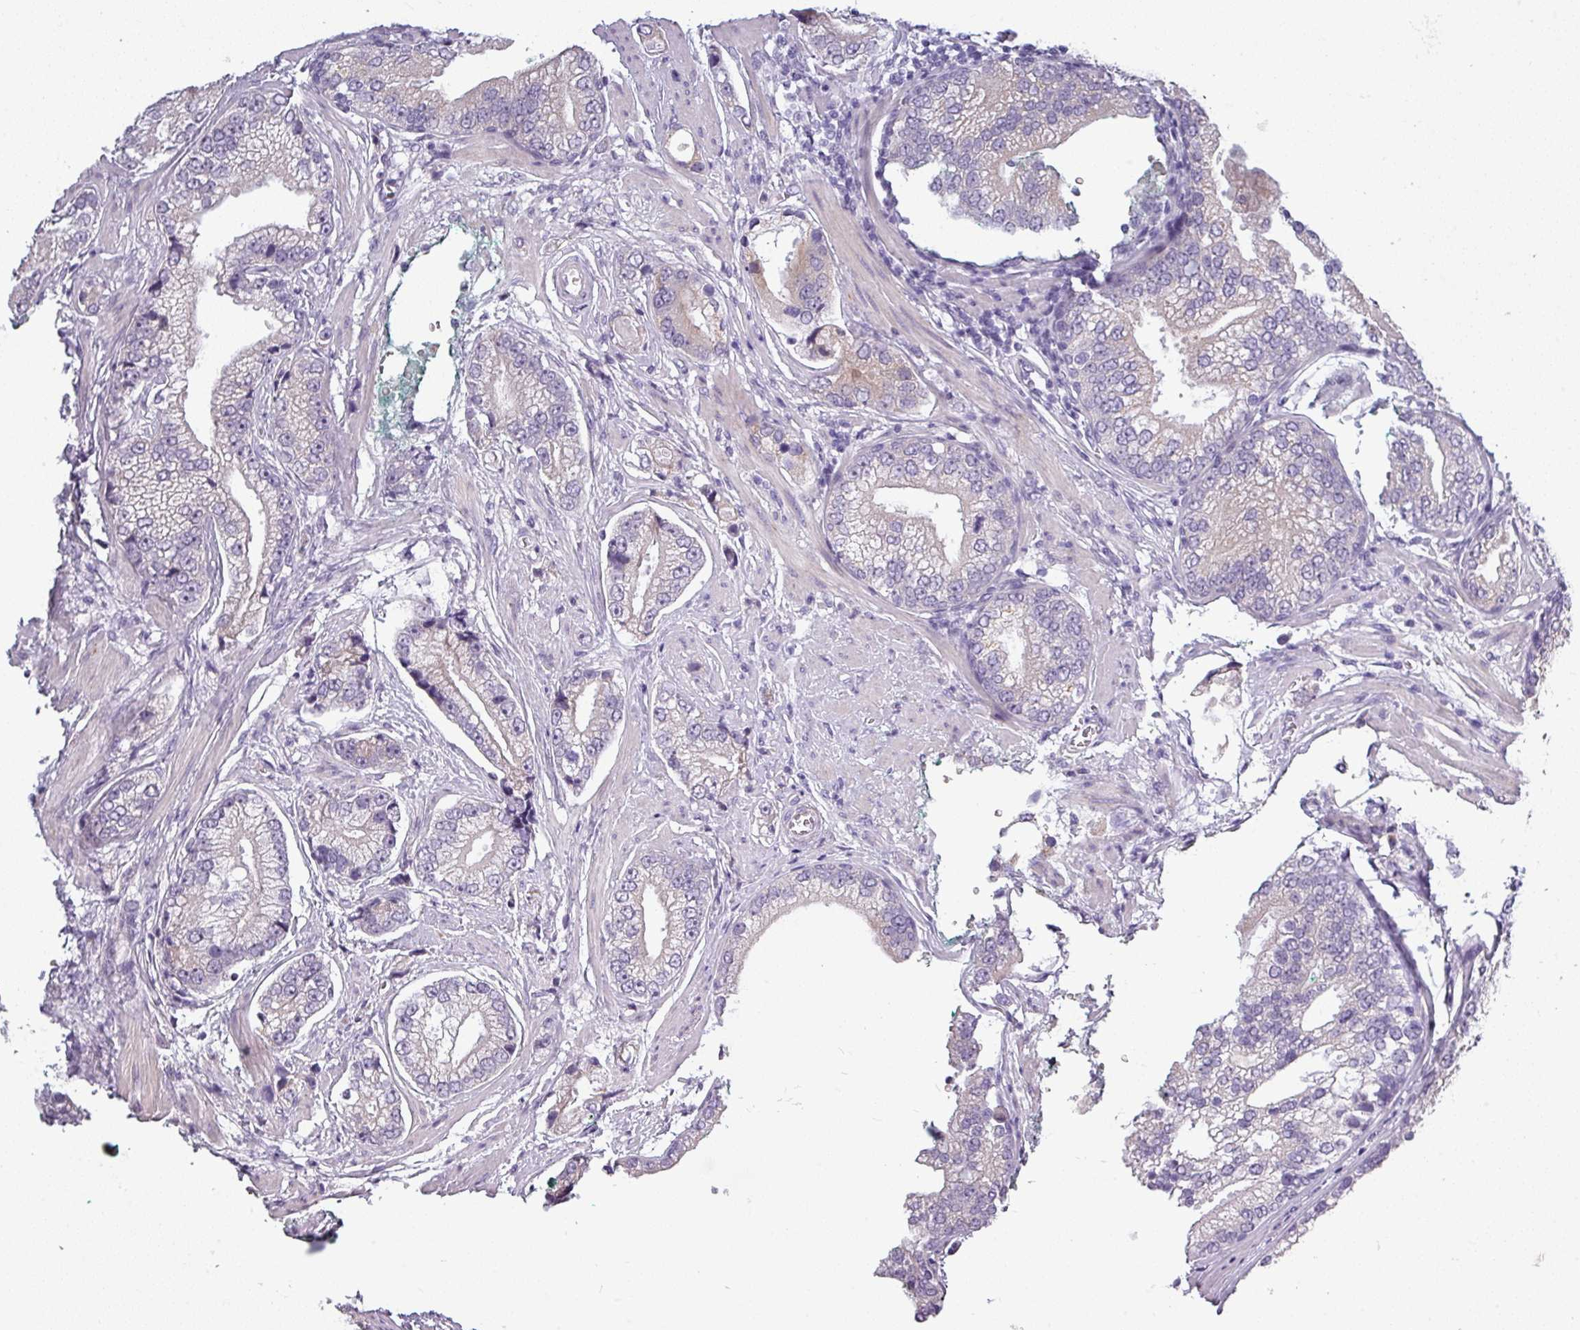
{"staining": {"intensity": "negative", "quantity": "none", "location": "none"}, "tissue": "prostate cancer", "cell_type": "Tumor cells", "image_type": "cancer", "snomed": [{"axis": "morphology", "description": "Adenocarcinoma, High grade"}, {"axis": "topography", "description": "Prostate"}], "caption": "This is a photomicrograph of immunohistochemistry (IHC) staining of prostate cancer (adenocarcinoma (high-grade)), which shows no positivity in tumor cells. Brightfield microscopy of immunohistochemistry stained with DAB (3,3'-diaminobenzidine) (brown) and hematoxylin (blue), captured at high magnification.", "gene": "SLC26A9", "patient": {"sex": "male", "age": 75}}